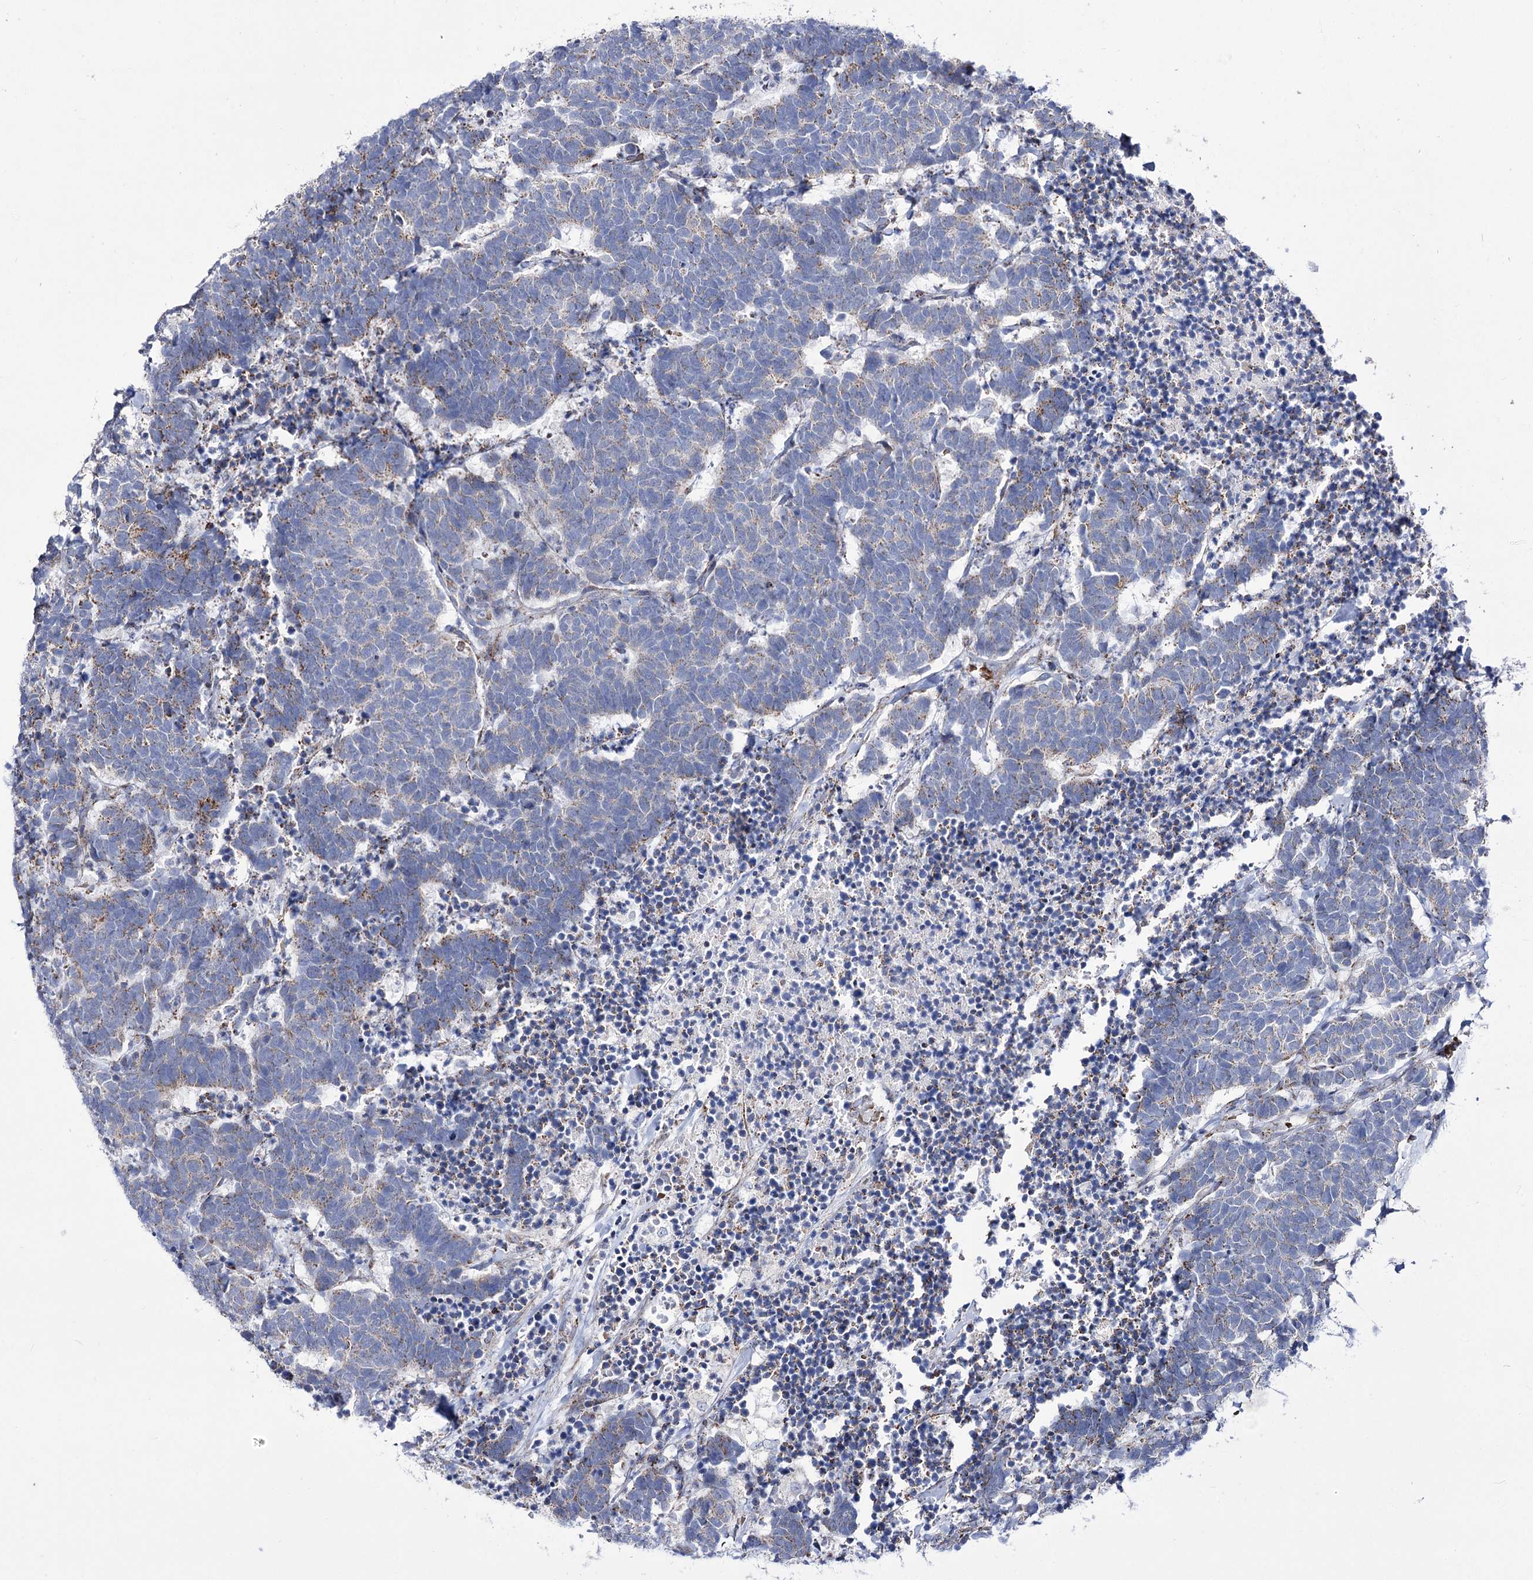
{"staining": {"intensity": "weak", "quantity": "<25%", "location": "cytoplasmic/membranous"}, "tissue": "carcinoid", "cell_type": "Tumor cells", "image_type": "cancer", "snomed": [{"axis": "morphology", "description": "Carcinoma, NOS"}, {"axis": "morphology", "description": "Carcinoid, malignant, NOS"}, {"axis": "topography", "description": "Urinary bladder"}], "caption": "Immunohistochemistry histopathology image of carcinoid stained for a protein (brown), which demonstrates no expression in tumor cells.", "gene": "OSBPL5", "patient": {"sex": "male", "age": 57}}